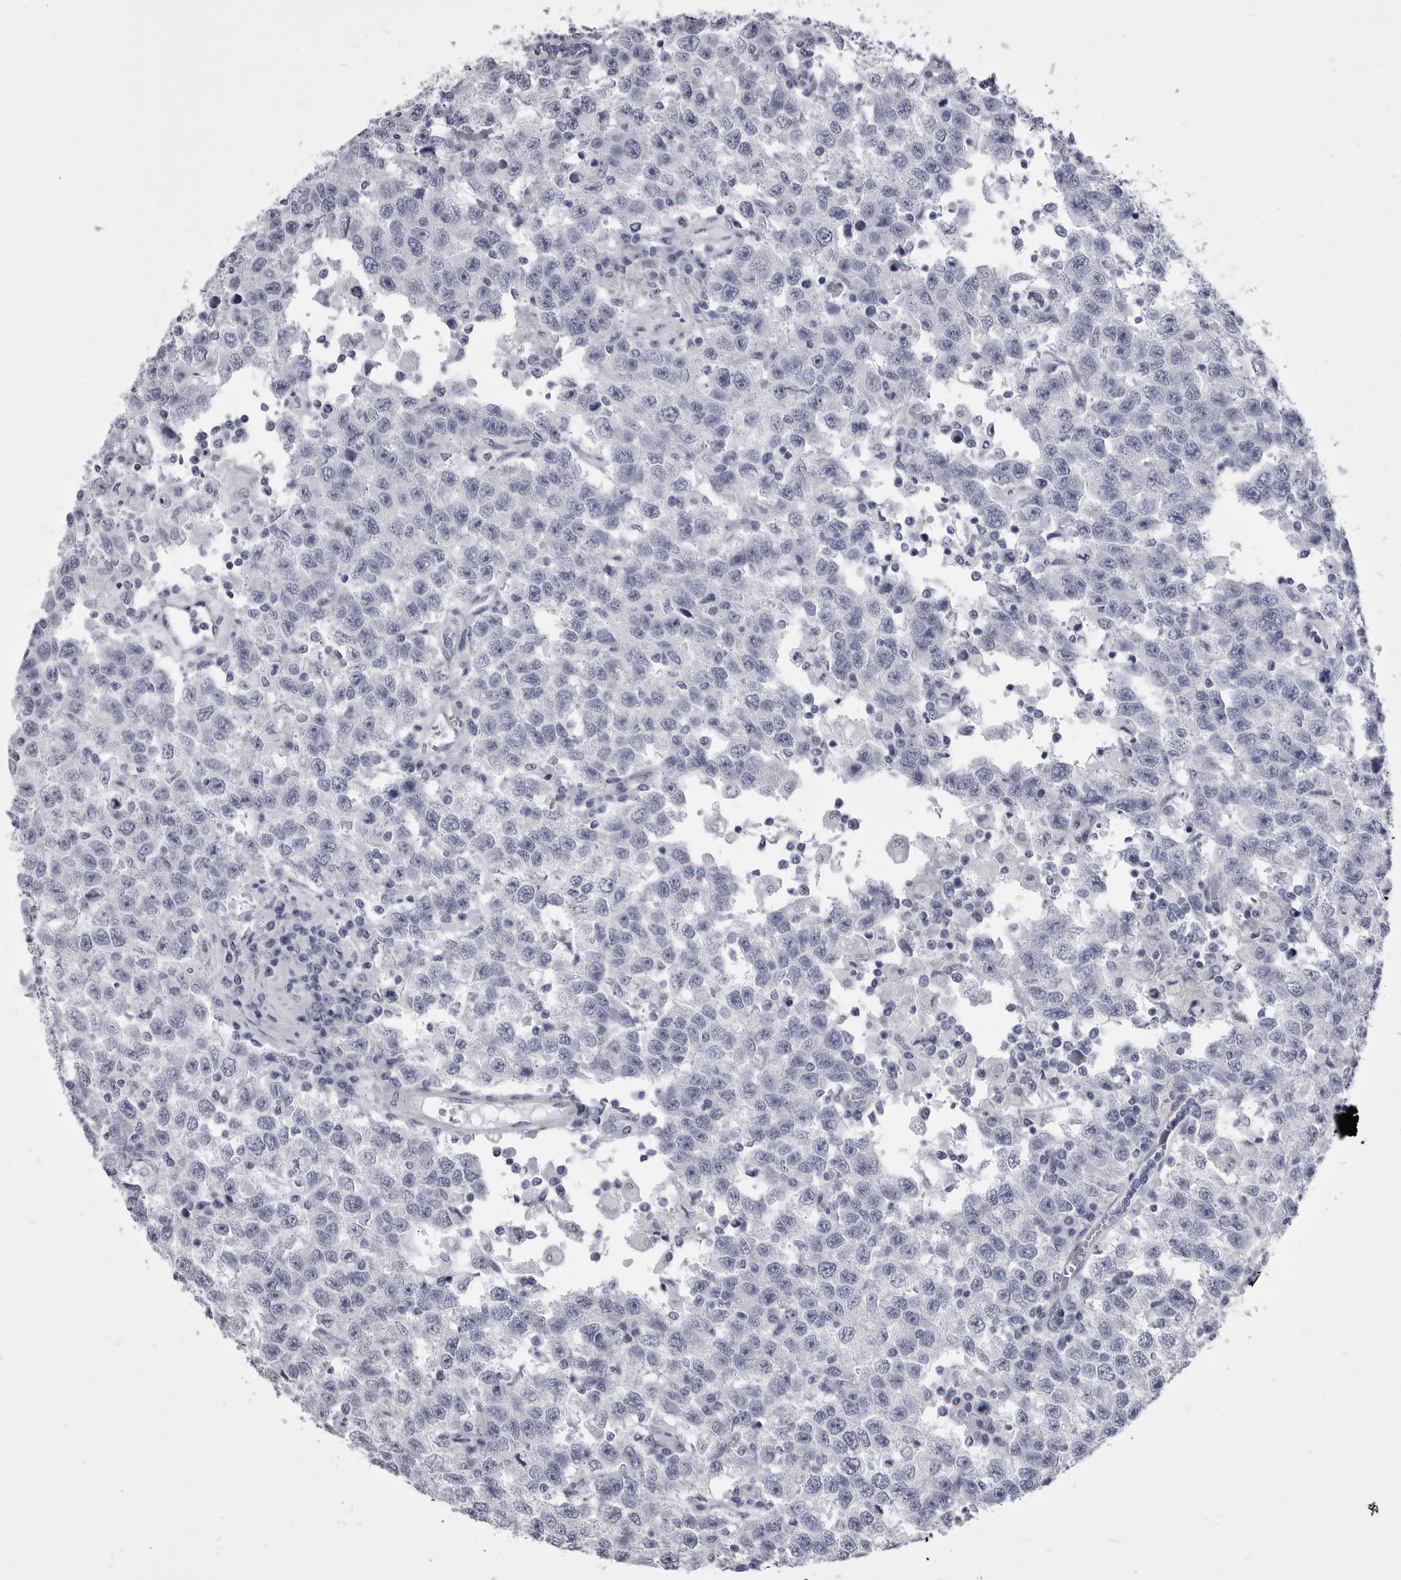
{"staining": {"intensity": "negative", "quantity": "none", "location": "none"}, "tissue": "testis cancer", "cell_type": "Tumor cells", "image_type": "cancer", "snomed": [{"axis": "morphology", "description": "Seminoma, NOS"}, {"axis": "topography", "description": "Testis"}], "caption": "This is a histopathology image of immunohistochemistry staining of seminoma (testis), which shows no positivity in tumor cells. The staining is performed using DAB brown chromogen with nuclei counter-stained in using hematoxylin.", "gene": "ANK2", "patient": {"sex": "male", "age": 41}}